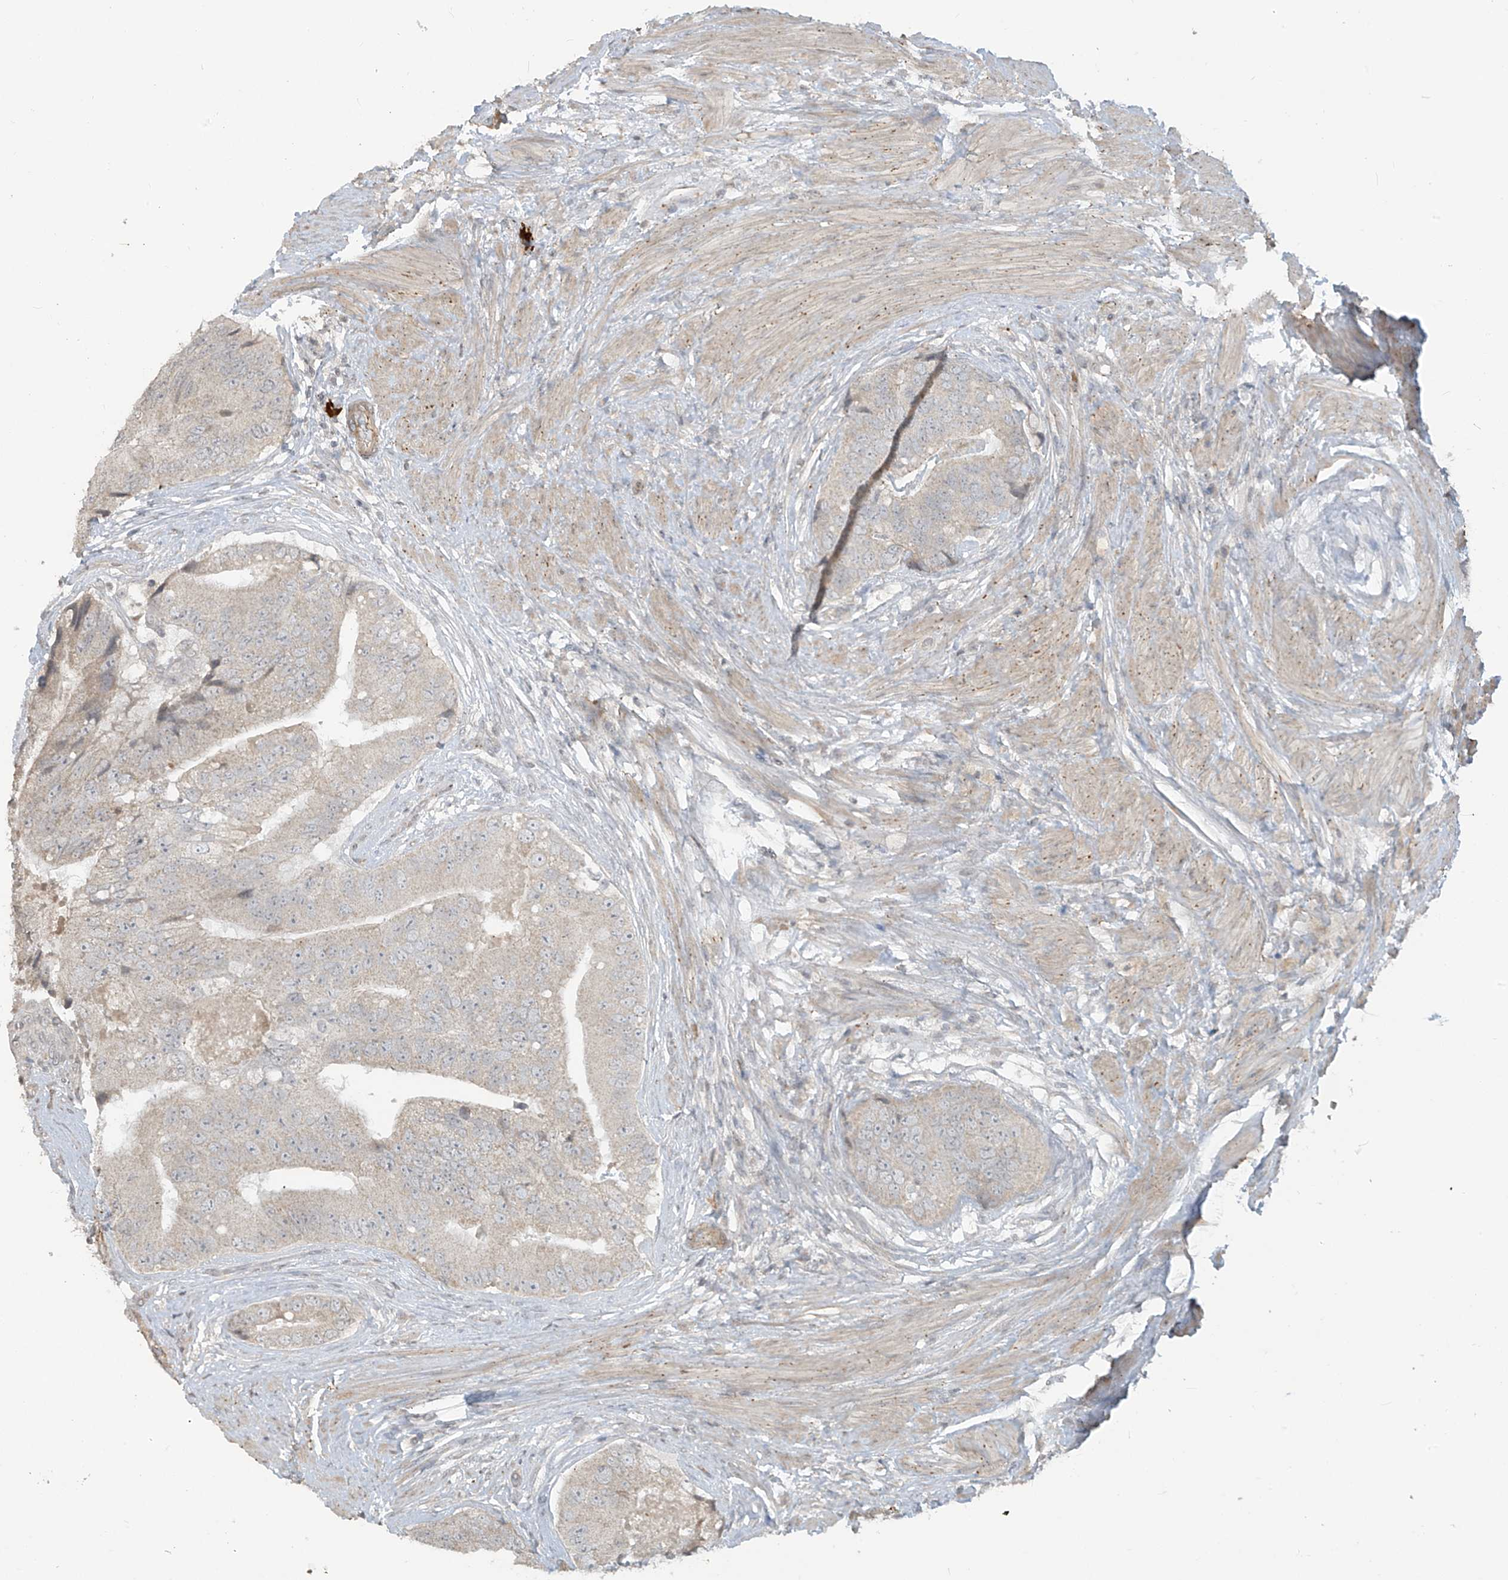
{"staining": {"intensity": "weak", "quantity": "<25%", "location": "cytoplasmic/membranous"}, "tissue": "prostate cancer", "cell_type": "Tumor cells", "image_type": "cancer", "snomed": [{"axis": "morphology", "description": "Adenocarcinoma, High grade"}, {"axis": "topography", "description": "Prostate"}], "caption": "Immunohistochemical staining of human adenocarcinoma (high-grade) (prostate) demonstrates no significant staining in tumor cells.", "gene": "DGKQ", "patient": {"sex": "male", "age": 70}}